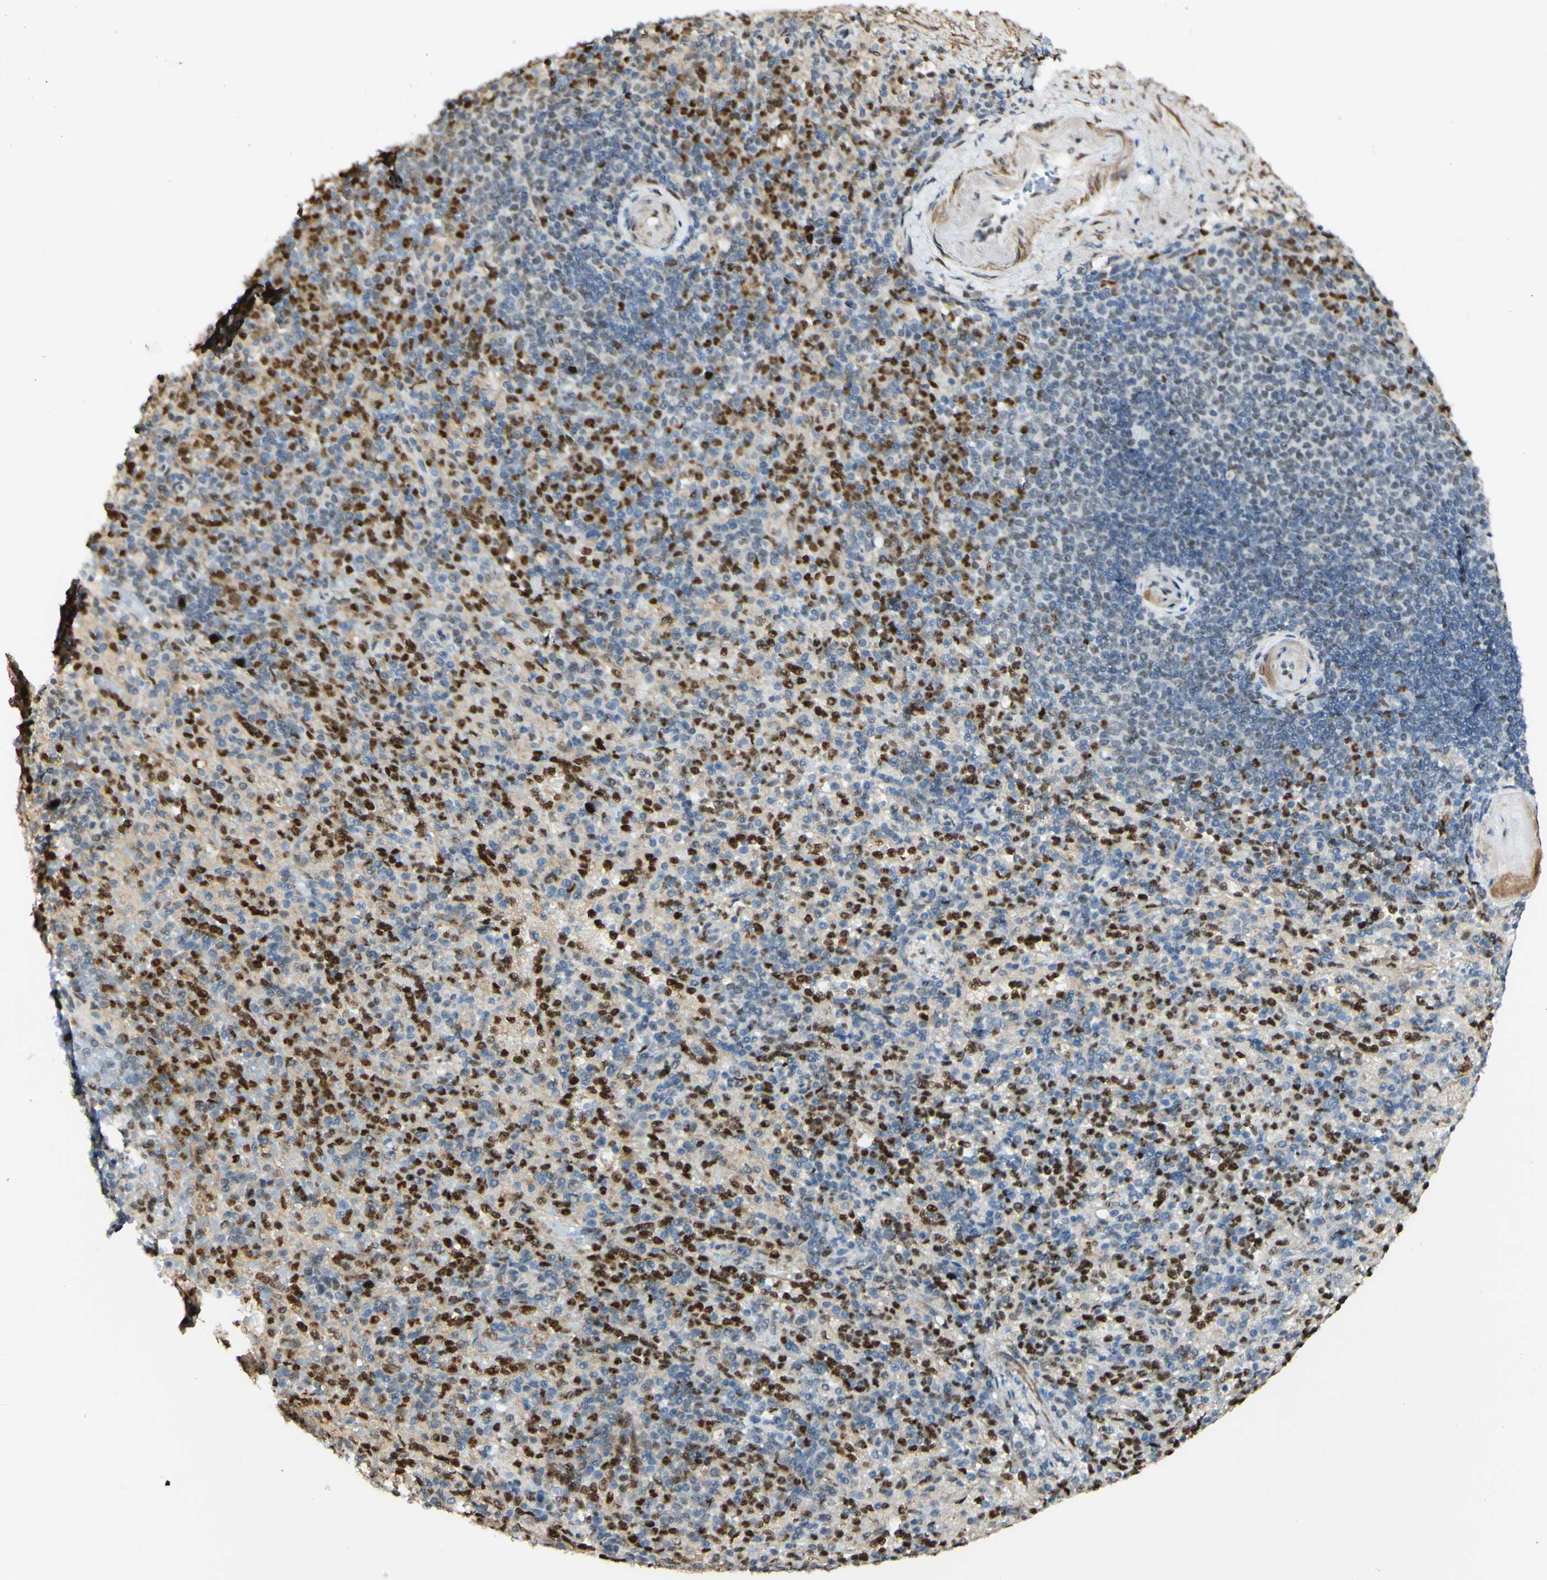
{"staining": {"intensity": "strong", "quantity": ">75%", "location": "nuclear"}, "tissue": "spleen", "cell_type": "Cells in red pulp", "image_type": "normal", "snomed": [{"axis": "morphology", "description": "Normal tissue, NOS"}, {"axis": "topography", "description": "Spleen"}], "caption": "Immunohistochemistry image of normal spleen: human spleen stained using immunohistochemistry displays high levels of strong protein expression localized specifically in the nuclear of cells in red pulp, appearing as a nuclear brown color.", "gene": "MAP3K4", "patient": {"sex": "female", "age": 74}}